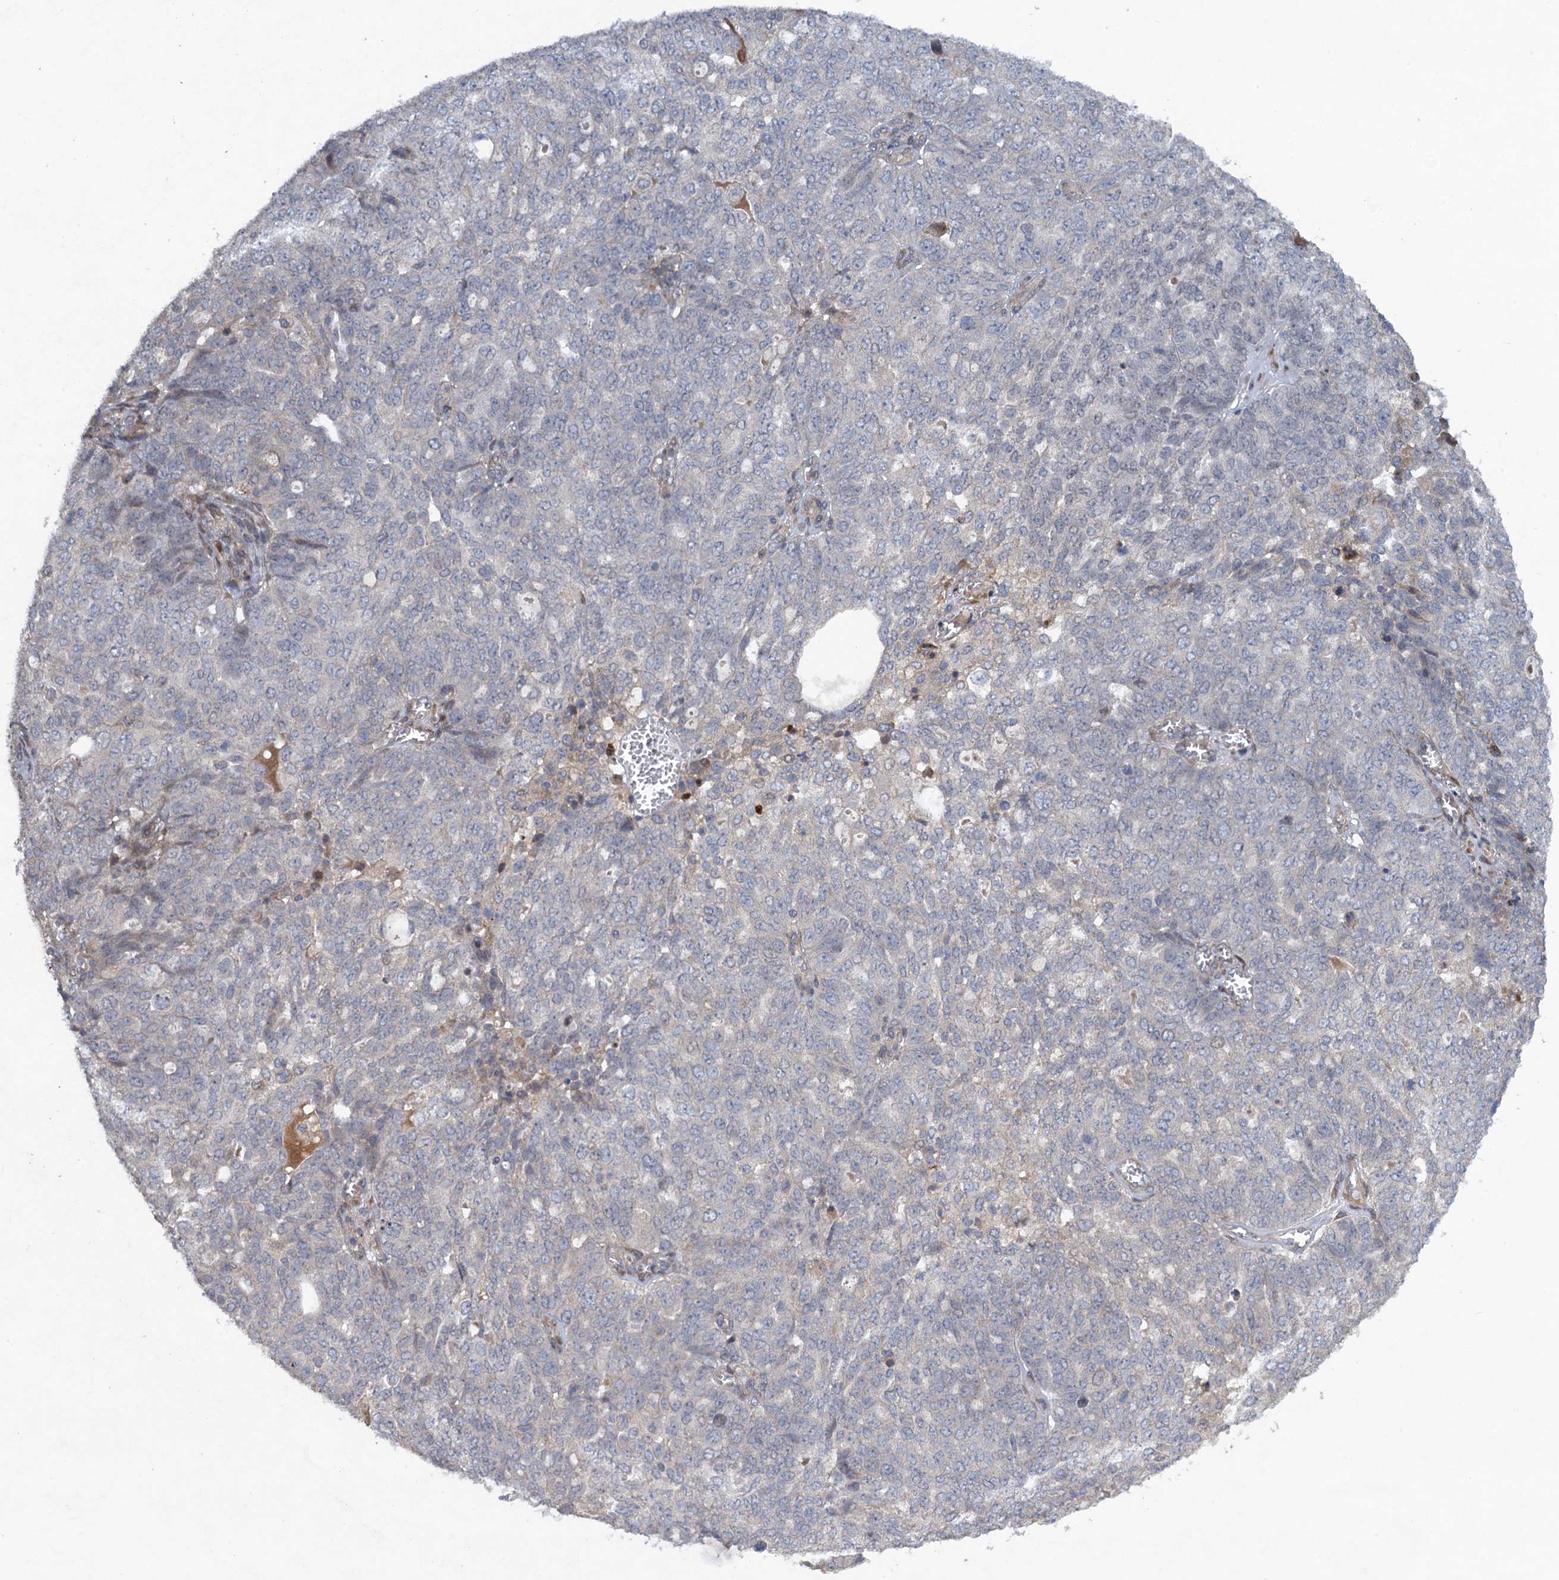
{"staining": {"intensity": "negative", "quantity": "none", "location": "none"}, "tissue": "ovarian cancer", "cell_type": "Tumor cells", "image_type": "cancer", "snomed": [{"axis": "morphology", "description": "Cystadenocarcinoma, serous, NOS"}, {"axis": "topography", "description": "Soft tissue"}, {"axis": "topography", "description": "Ovary"}], "caption": "Immunohistochemistry of ovarian serous cystadenocarcinoma displays no positivity in tumor cells.", "gene": "NUDT22", "patient": {"sex": "female", "age": 57}}